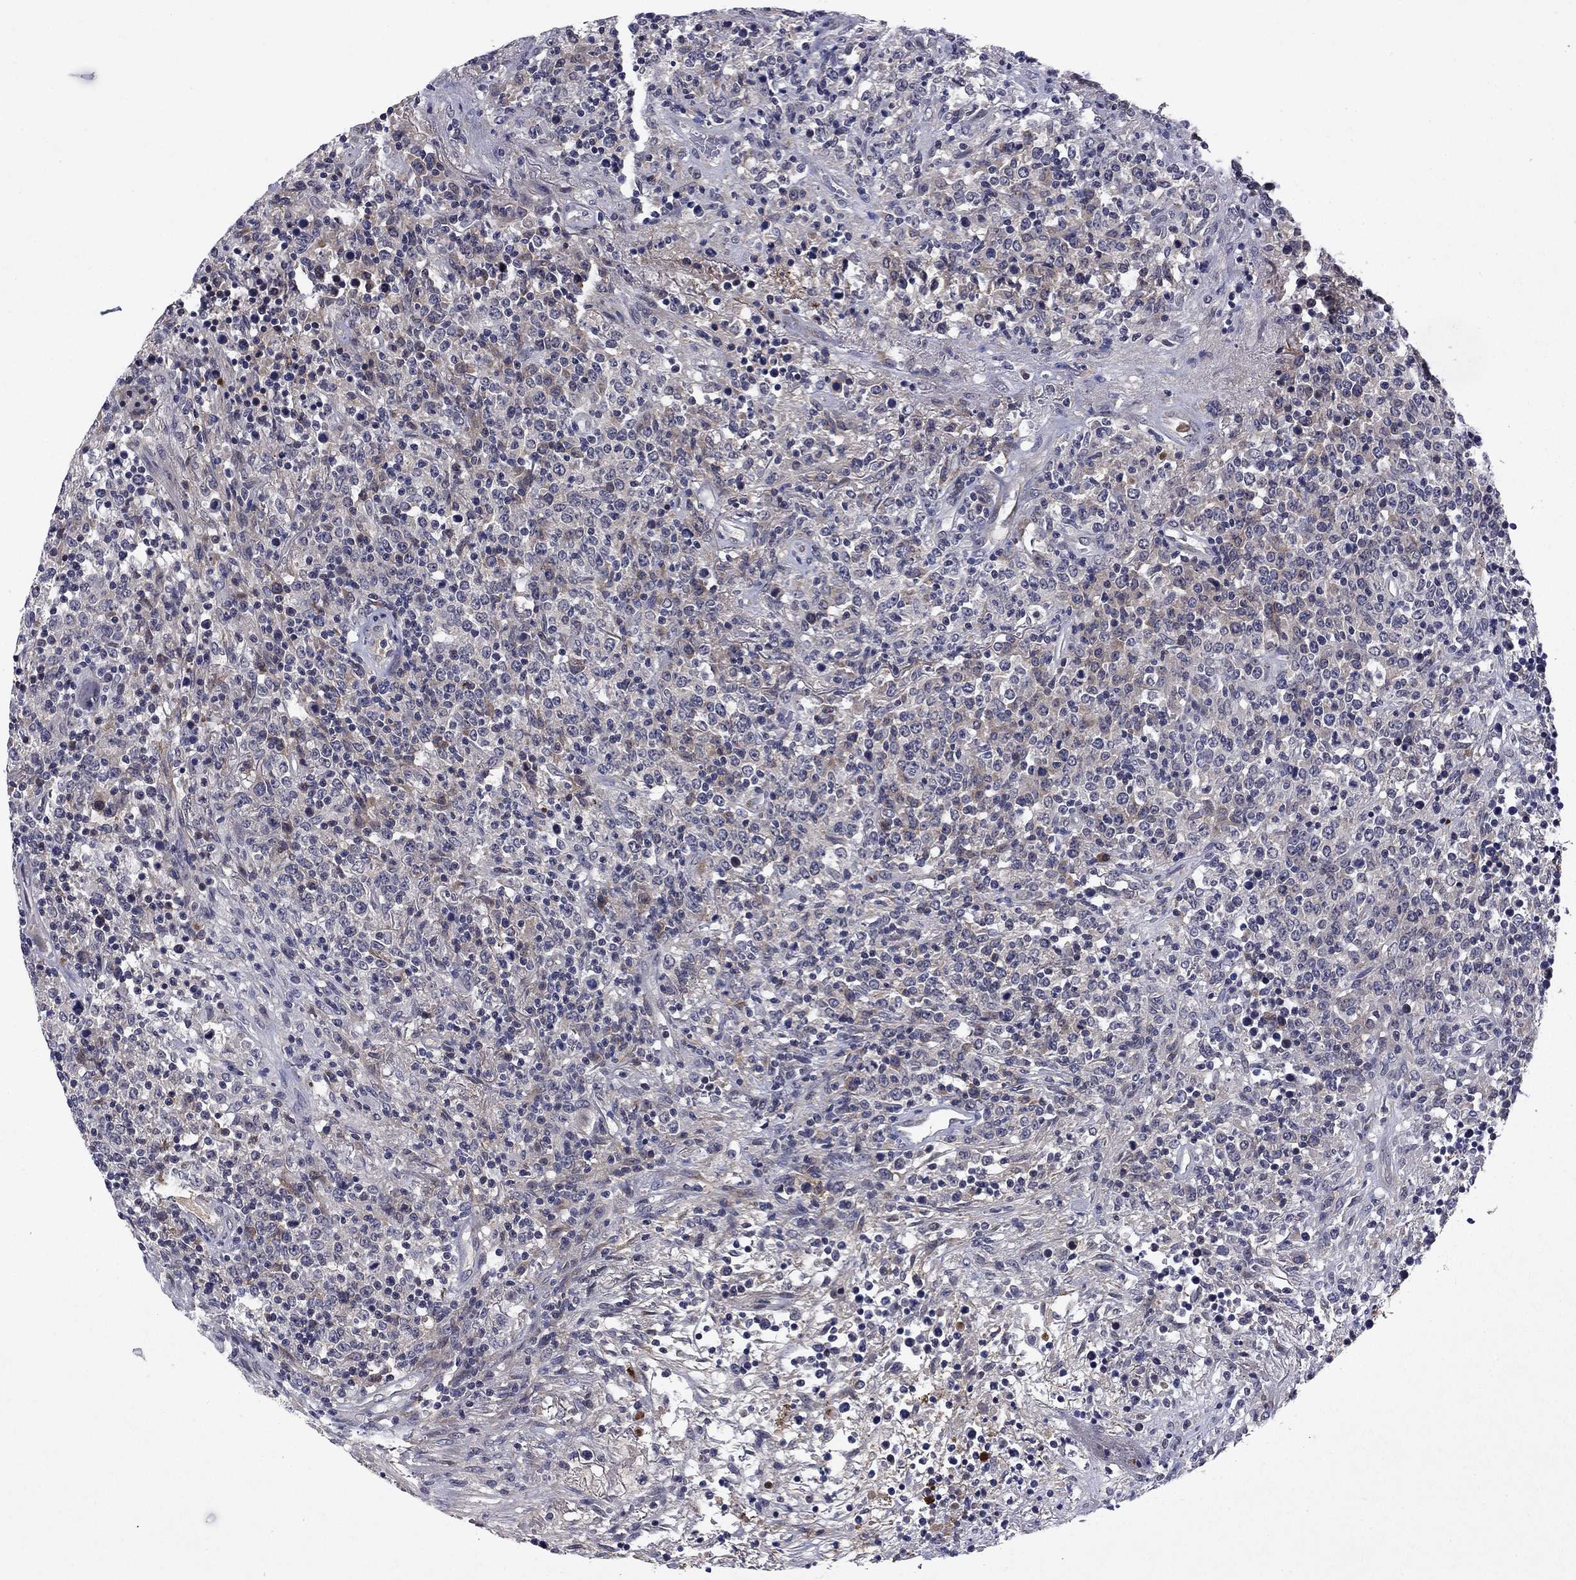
{"staining": {"intensity": "negative", "quantity": "none", "location": "none"}, "tissue": "lymphoma", "cell_type": "Tumor cells", "image_type": "cancer", "snomed": [{"axis": "morphology", "description": "Malignant lymphoma, non-Hodgkin's type, High grade"}, {"axis": "topography", "description": "Lung"}], "caption": "High magnification brightfield microscopy of lymphoma stained with DAB (3,3'-diaminobenzidine) (brown) and counterstained with hematoxylin (blue): tumor cells show no significant staining. (Immunohistochemistry, brightfield microscopy, high magnification).", "gene": "ECM1", "patient": {"sex": "male", "age": 79}}